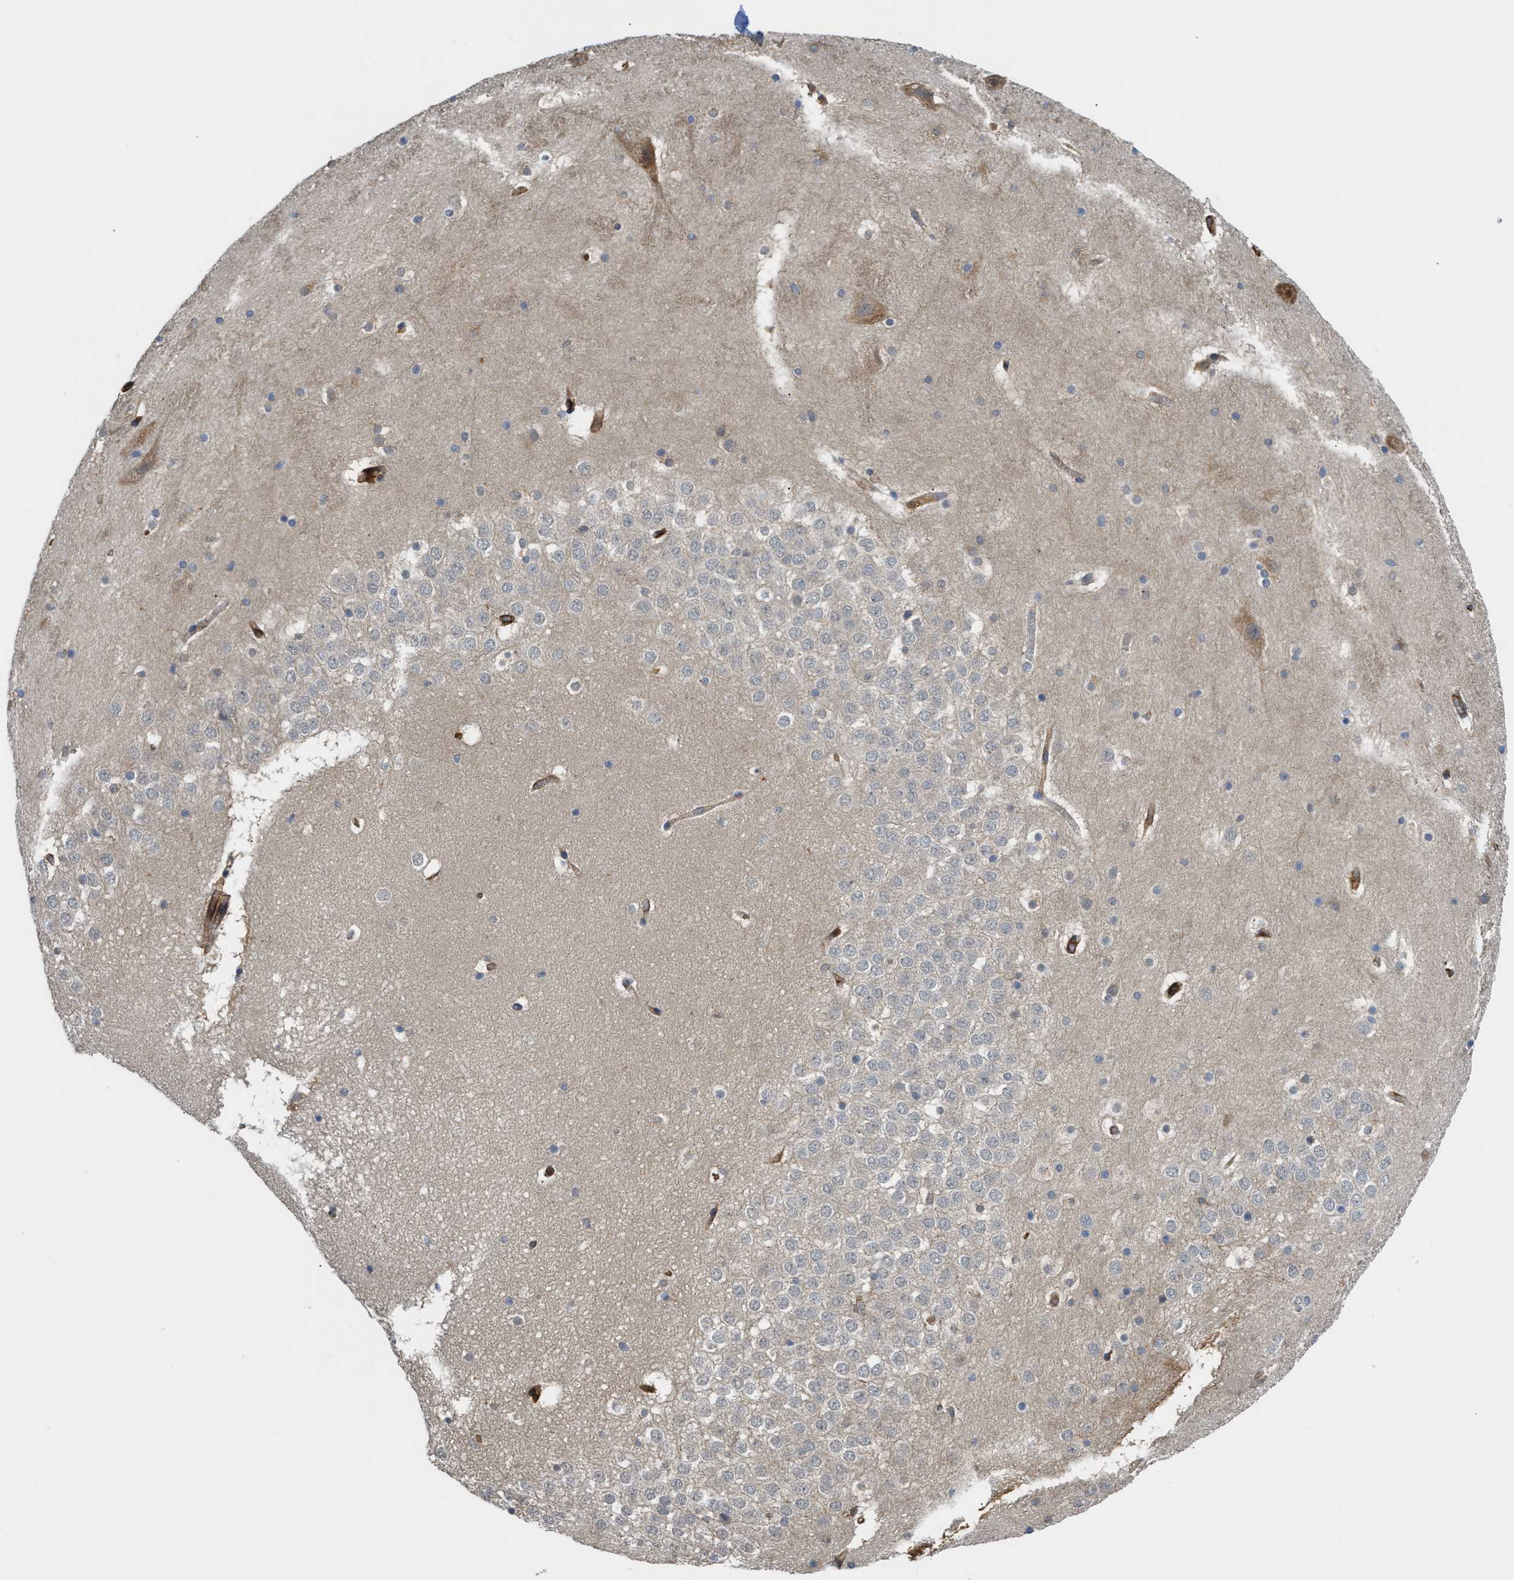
{"staining": {"intensity": "weak", "quantity": "25%-75%", "location": "cytoplasmic/membranous"}, "tissue": "hippocampus", "cell_type": "Glial cells", "image_type": "normal", "snomed": [{"axis": "morphology", "description": "Normal tissue, NOS"}, {"axis": "topography", "description": "Hippocampus"}], "caption": "IHC (DAB (3,3'-diaminobenzidine)) staining of unremarkable hippocampus shows weak cytoplasmic/membranous protein expression in about 25%-75% of glial cells.", "gene": "DDHD2", "patient": {"sex": "male", "age": 45}}